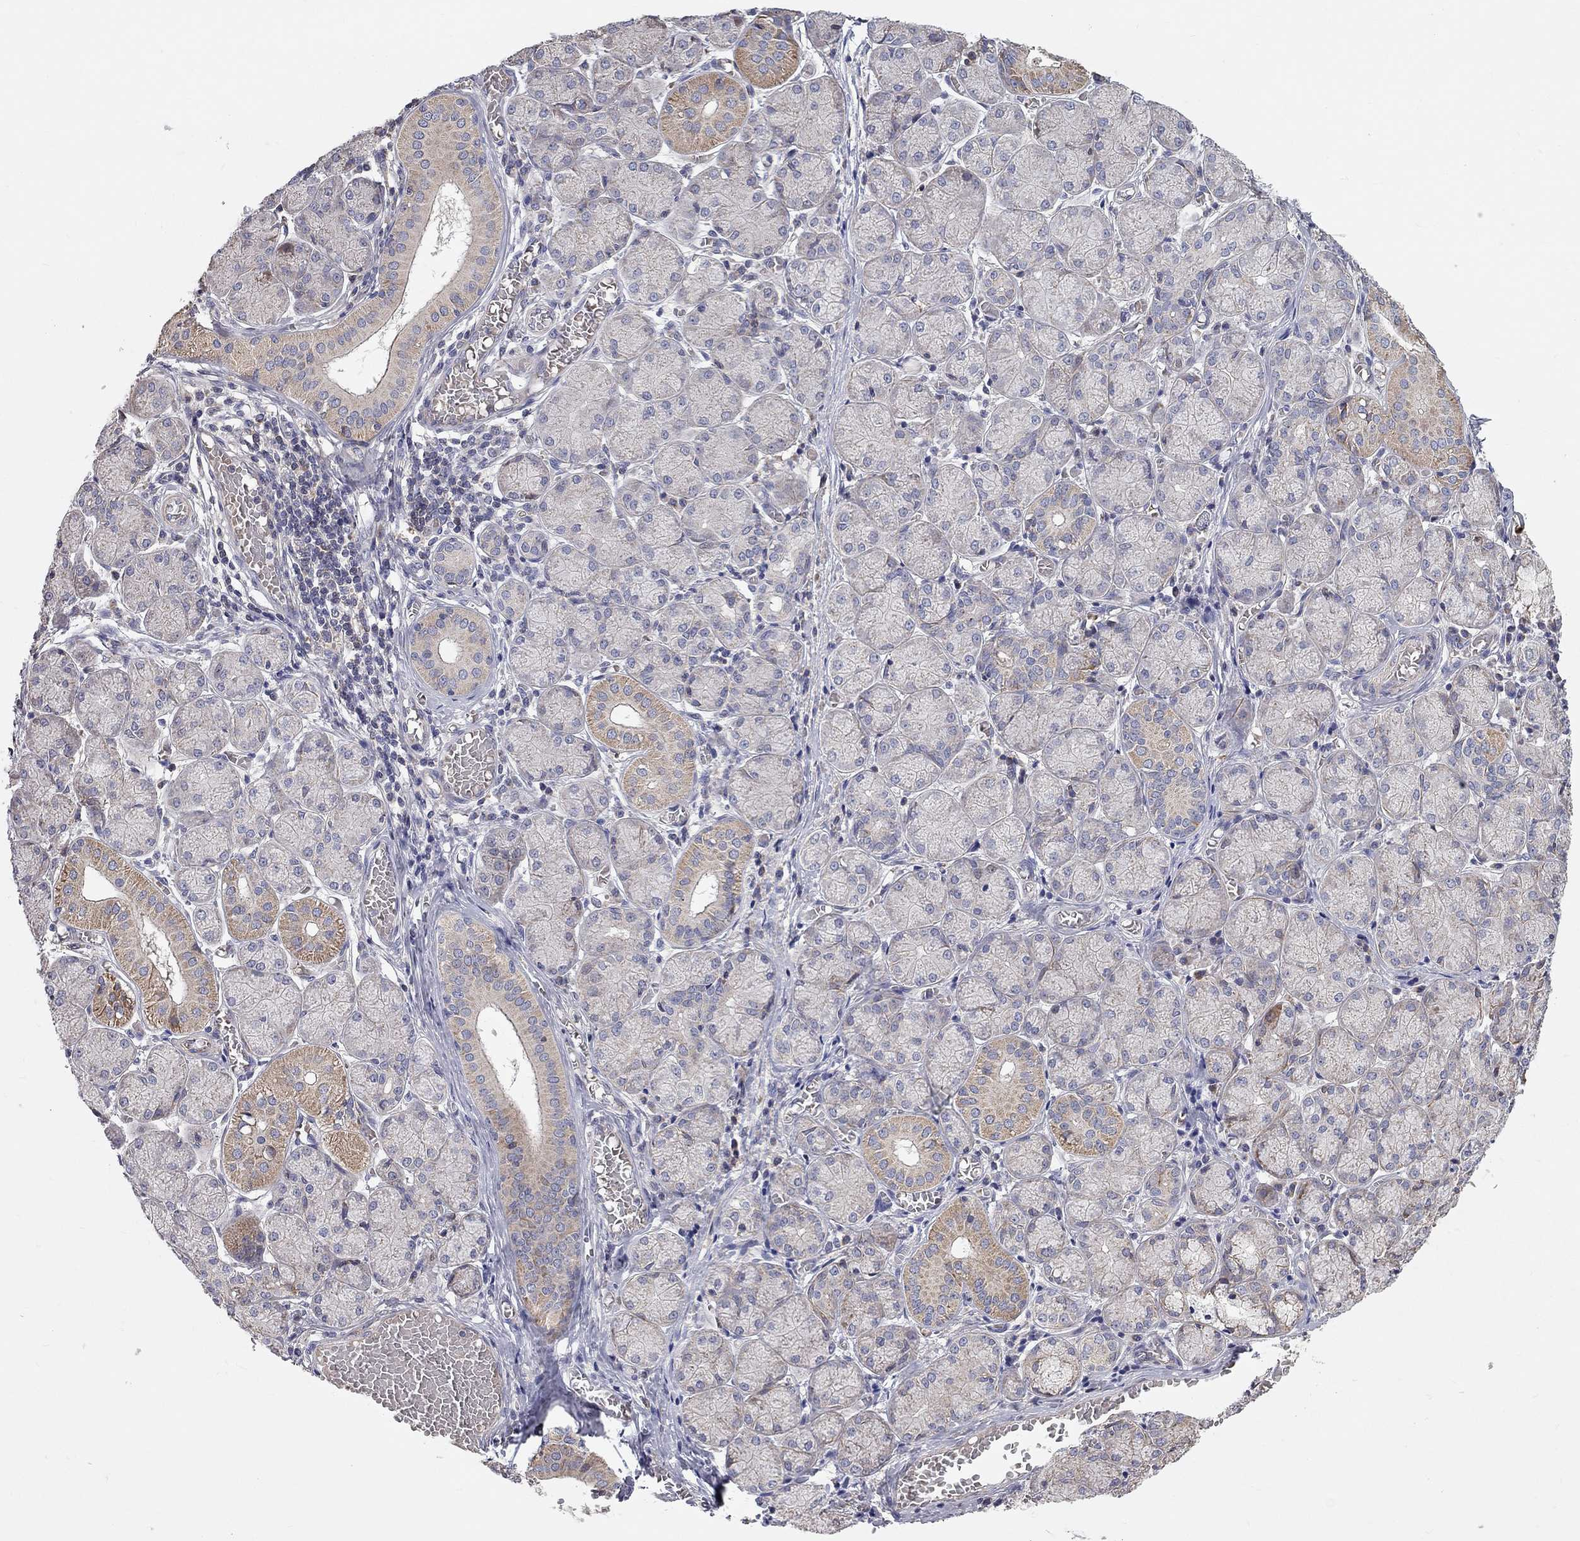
{"staining": {"intensity": "moderate", "quantity": "<25%", "location": "cytoplasmic/membranous"}, "tissue": "salivary gland", "cell_type": "Glandular cells", "image_type": "normal", "snomed": [{"axis": "morphology", "description": "Normal tissue, NOS"}, {"axis": "topography", "description": "Salivary gland"}, {"axis": "topography", "description": "Peripheral nerve tissue"}], "caption": "The photomicrograph demonstrates staining of normal salivary gland, revealing moderate cytoplasmic/membranous protein expression (brown color) within glandular cells.", "gene": "KANSL1L", "patient": {"sex": "female", "age": 24}}